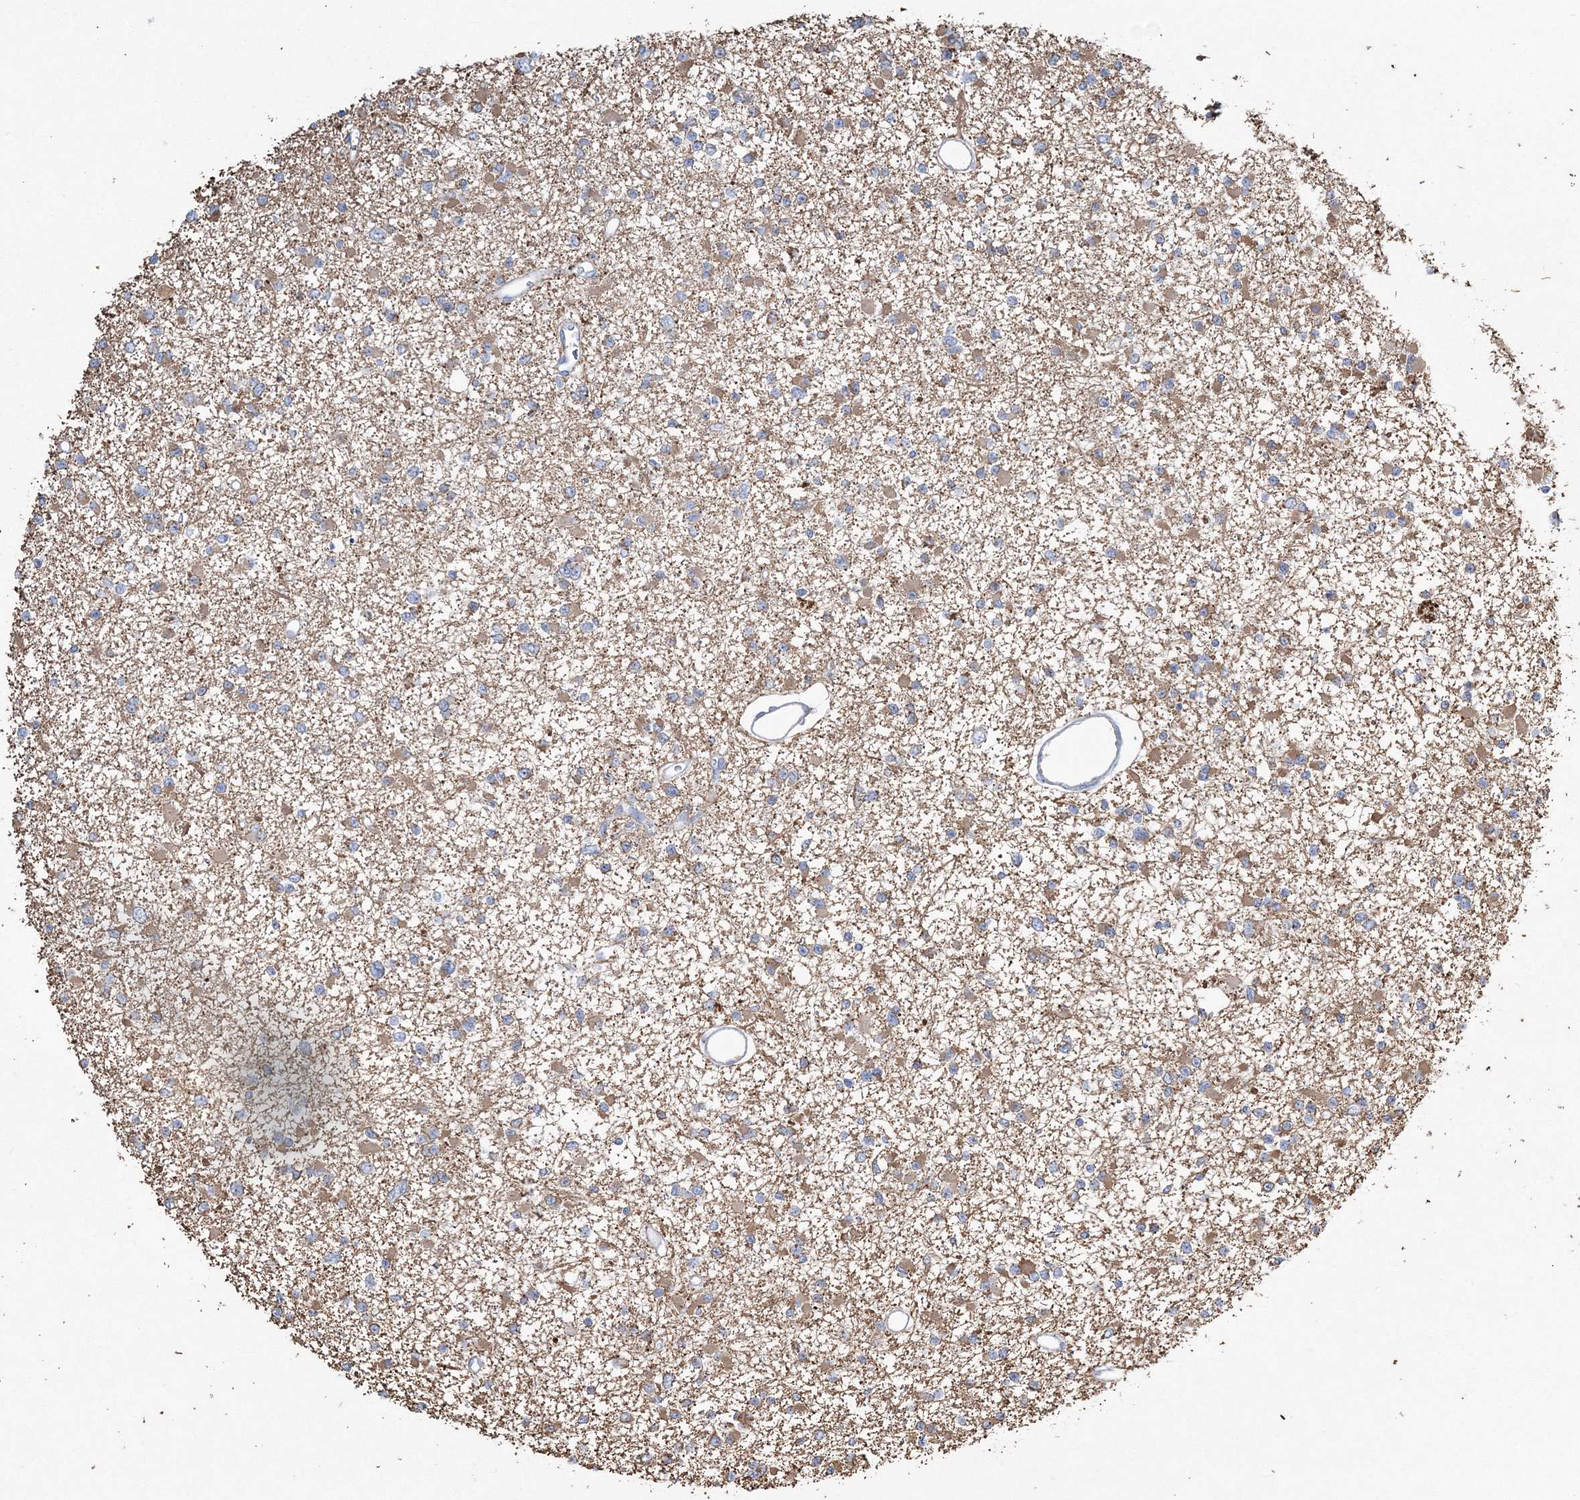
{"staining": {"intensity": "weak", "quantity": "25%-75%", "location": "cytoplasmic/membranous"}, "tissue": "glioma", "cell_type": "Tumor cells", "image_type": "cancer", "snomed": [{"axis": "morphology", "description": "Glioma, malignant, Low grade"}, {"axis": "topography", "description": "Brain"}], "caption": "The micrograph reveals immunohistochemical staining of glioma. There is weak cytoplasmic/membranous positivity is seen in about 25%-75% of tumor cells.", "gene": "HIBCH", "patient": {"sex": "female", "age": 22}}